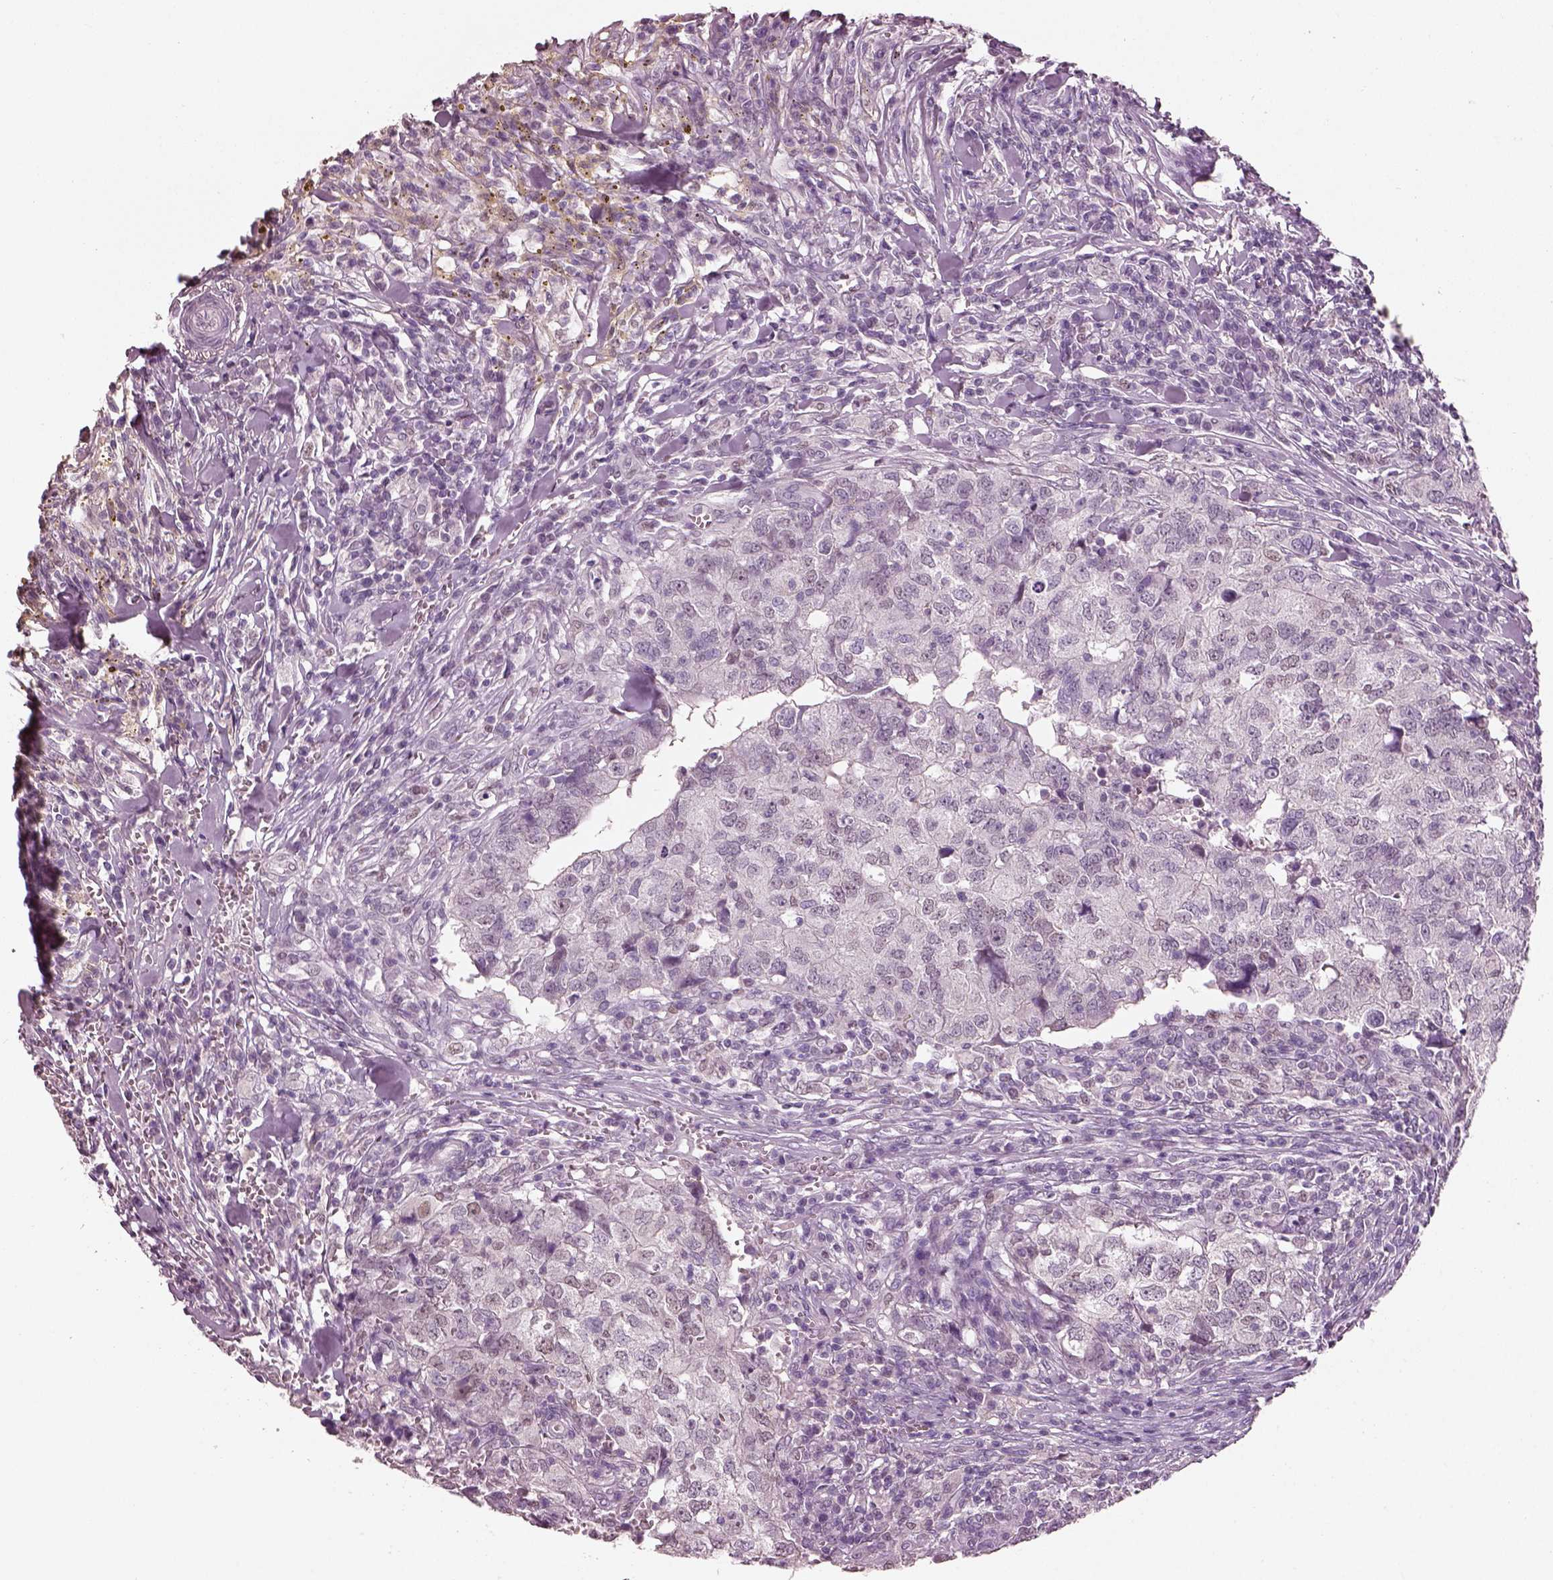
{"staining": {"intensity": "negative", "quantity": "none", "location": "none"}, "tissue": "breast cancer", "cell_type": "Tumor cells", "image_type": "cancer", "snomed": [{"axis": "morphology", "description": "Duct carcinoma"}, {"axis": "topography", "description": "Breast"}], "caption": "This is an immunohistochemistry (IHC) micrograph of human breast infiltrating ductal carcinoma. There is no positivity in tumor cells.", "gene": "ELSPBP1", "patient": {"sex": "female", "age": 30}}